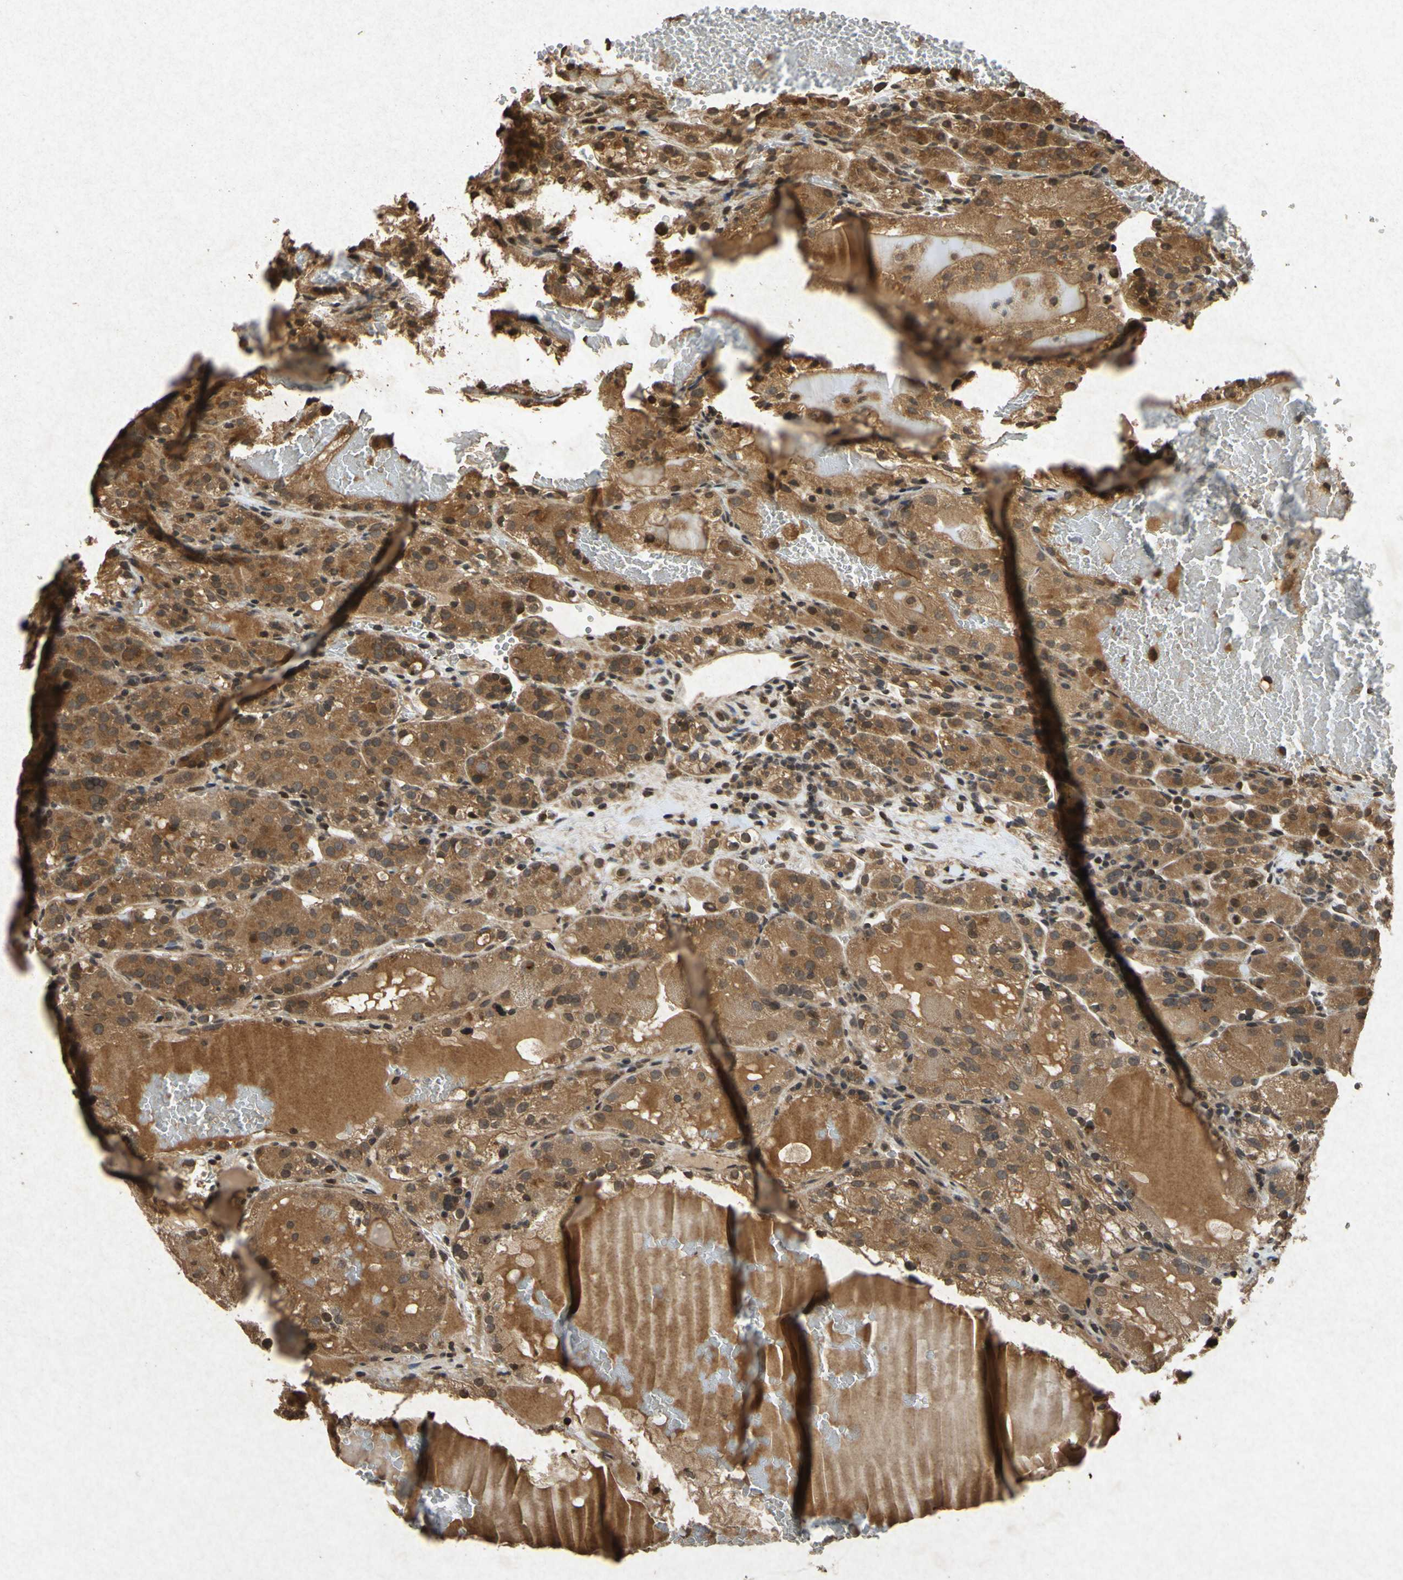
{"staining": {"intensity": "moderate", "quantity": ">75%", "location": "cytoplasmic/membranous"}, "tissue": "renal cancer", "cell_type": "Tumor cells", "image_type": "cancer", "snomed": [{"axis": "morphology", "description": "Normal tissue, NOS"}, {"axis": "morphology", "description": "Adenocarcinoma, NOS"}, {"axis": "topography", "description": "Kidney"}], "caption": "The immunohistochemical stain labels moderate cytoplasmic/membranous expression in tumor cells of renal cancer (adenocarcinoma) tissue. The staining was performed using DAB, with brown indicating positive protein expression. Nuclei are stained blue with hematoxylin.", "gene": "ATP6V1H", "patient": {"sex": "male", "age": 61}}